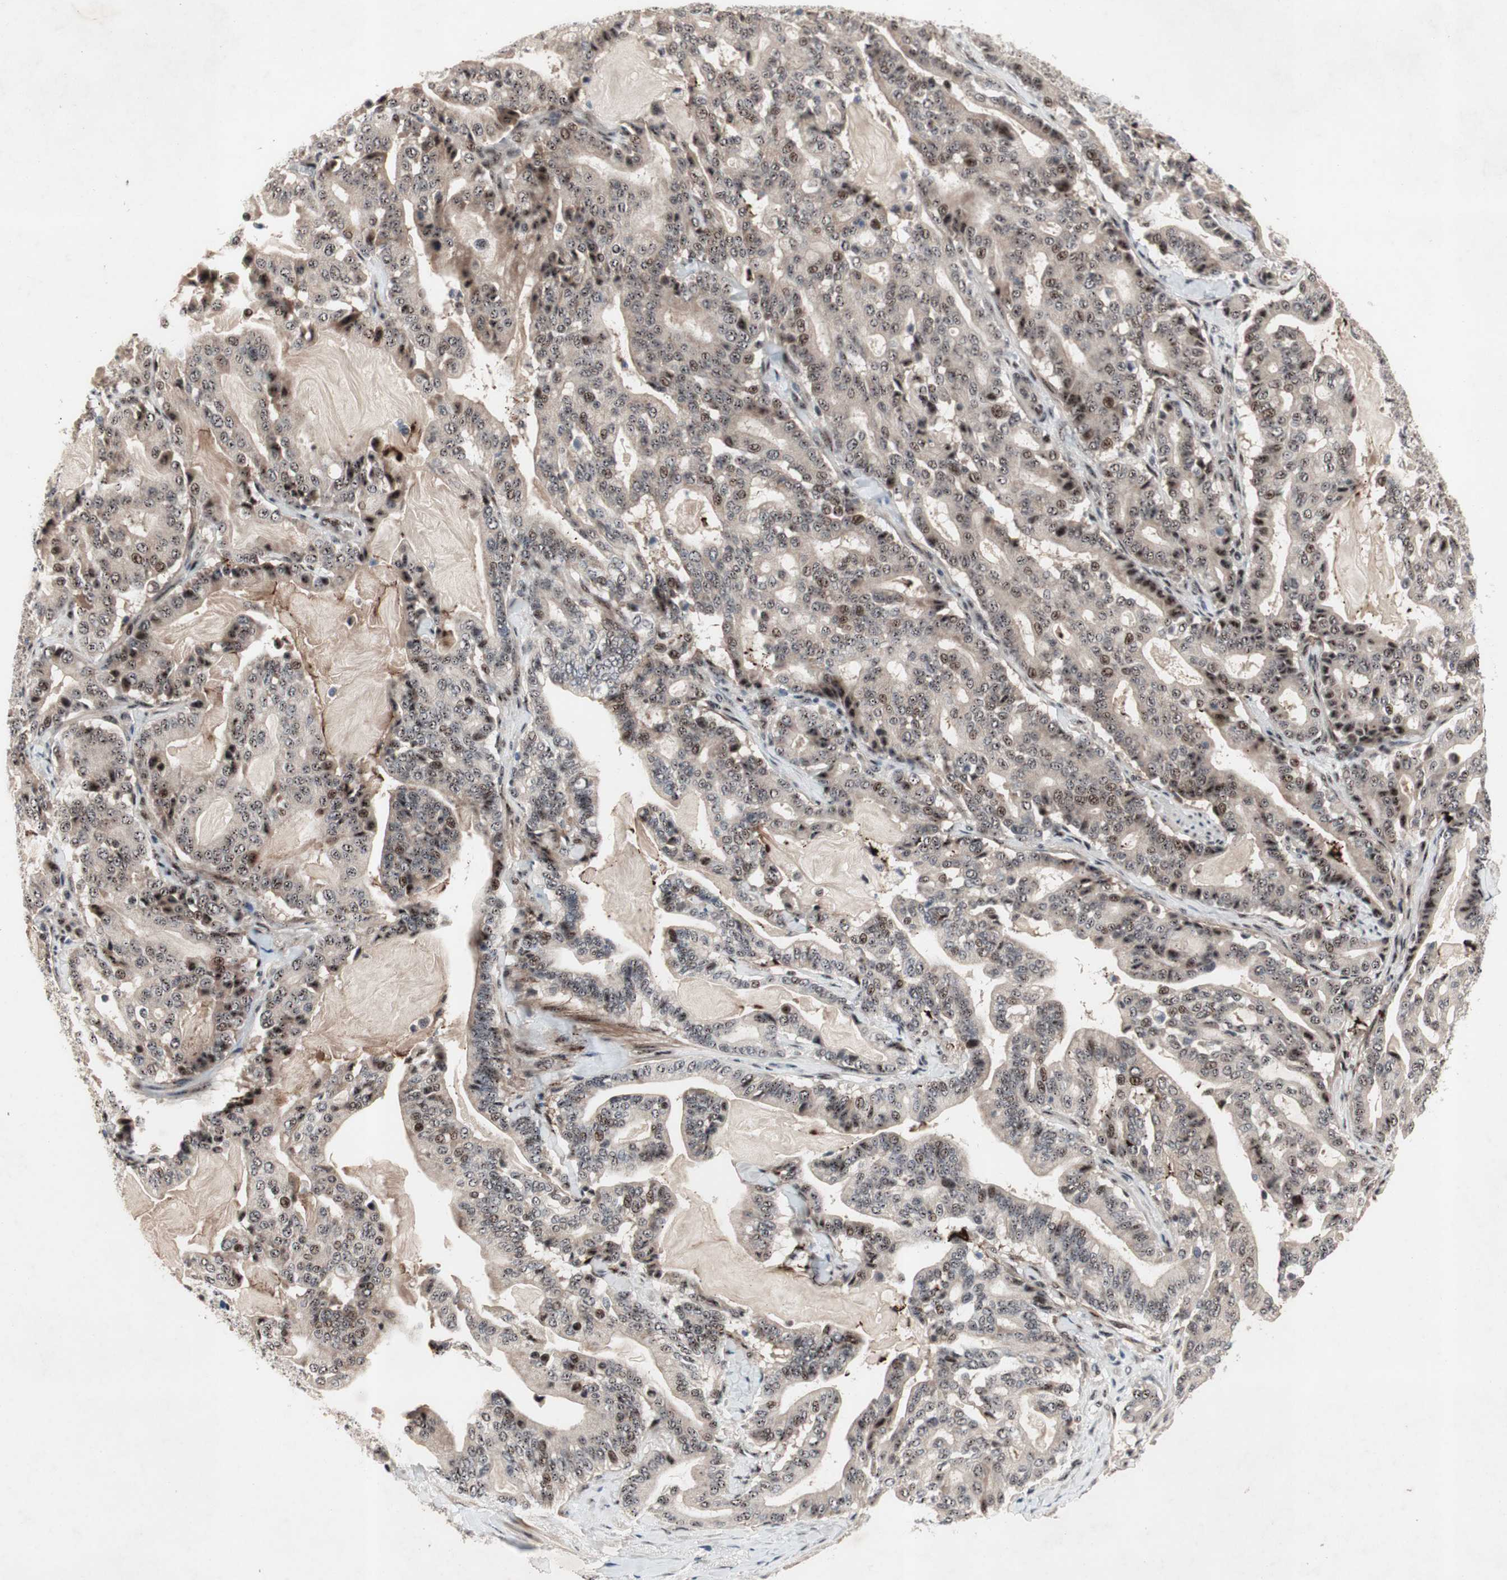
{"staining": {"intensity": "weak", "quantity": ">75%", "location": "cytoplasmic/membranous,nuclear"}, "tissue": "pancreatic cancer", "cell_type": "Tumor cells", "image_type": "cancer", "snomed": [{"axis": "morphology", "description": "Adenocarcinoma, NOS"}, {"axis": "topography", "description": "Pancreas"}], "caption": "DAB immunohistochemical staining of human pancreatic cancer (adenocarcinoma) exhibits weak cytoplasmic/membranous and nuclear protein staining in approximately >75% of tumor cells.", "gene": "SOX7", "patient": {"sex": "male", "age": 63}}